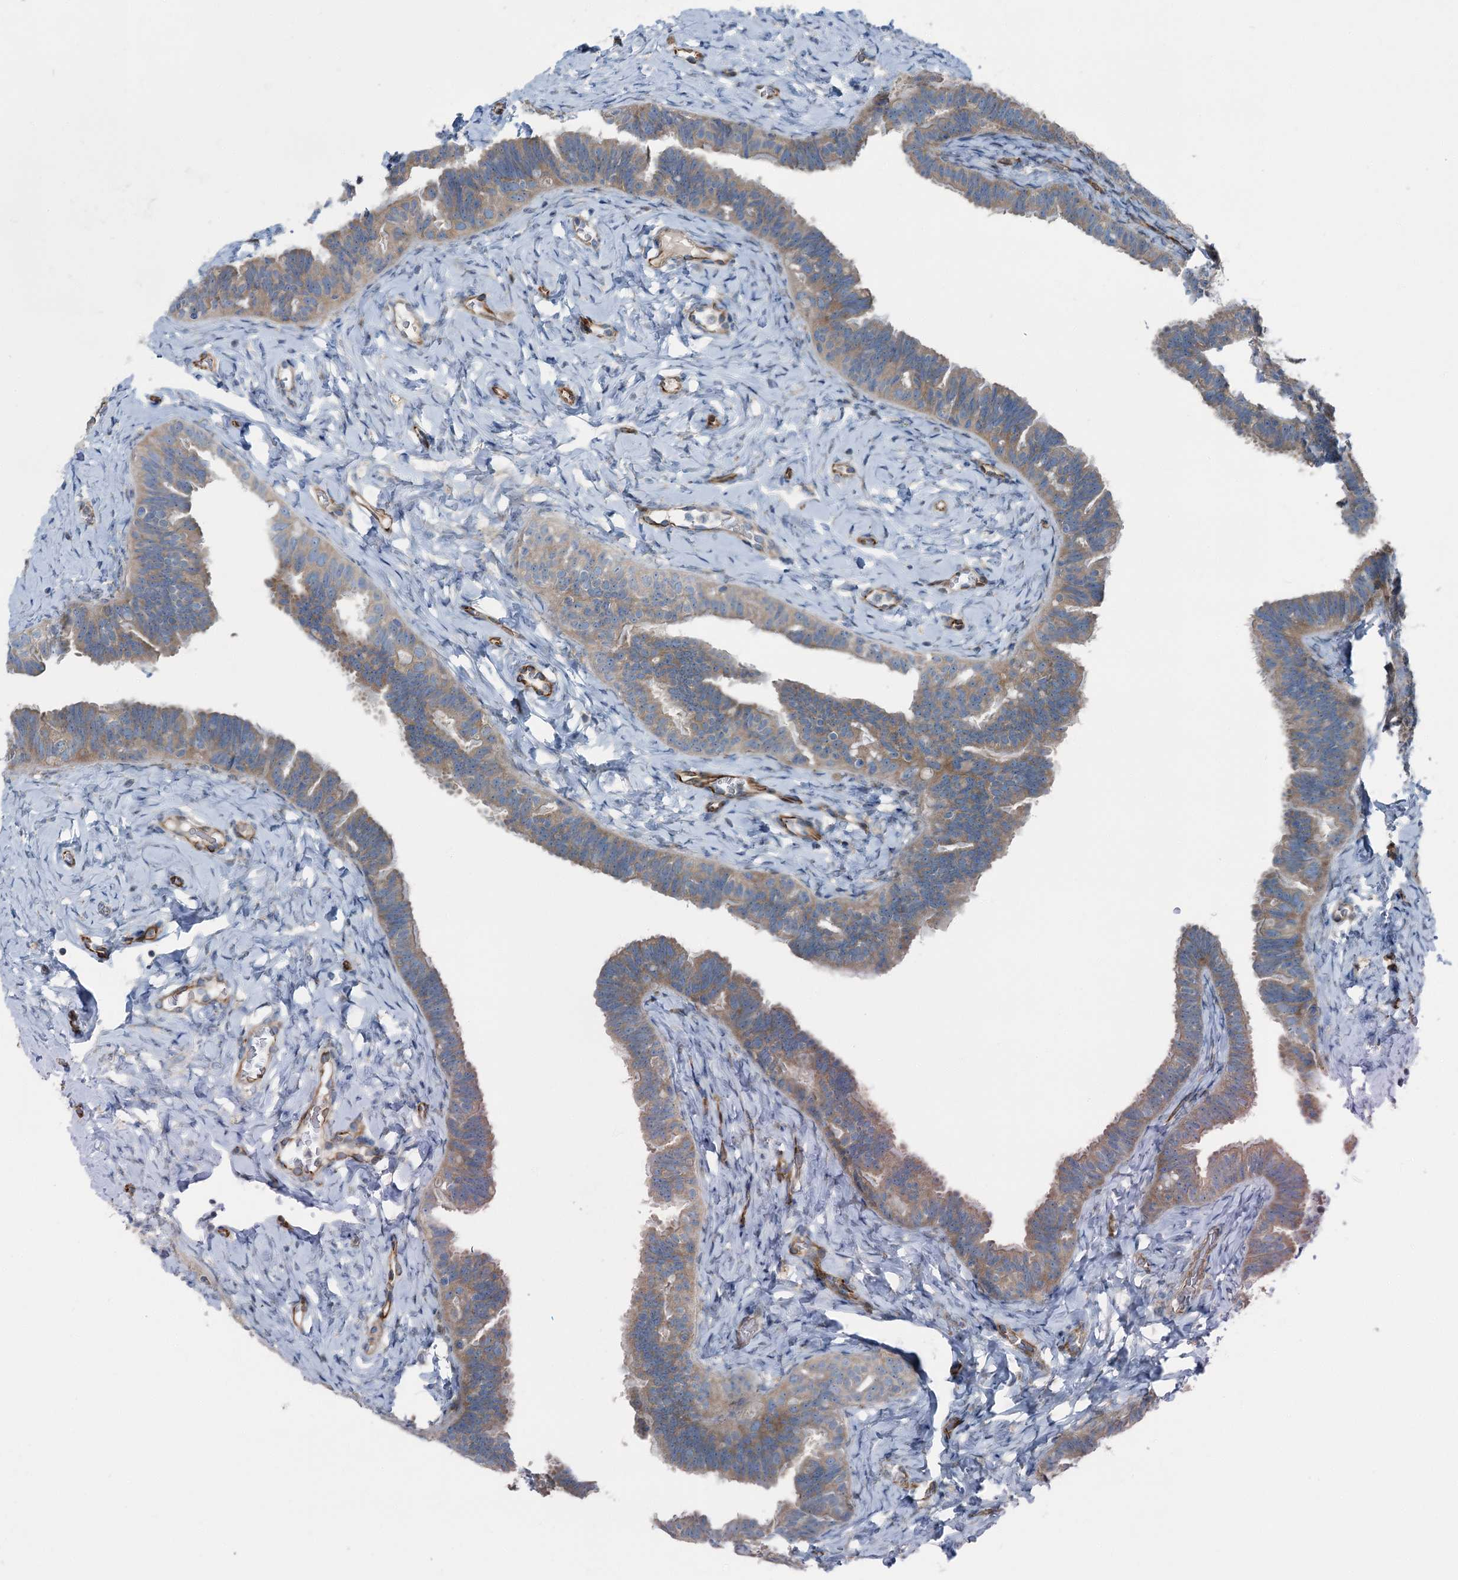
{"staining": {"intensity": "moderate", "quantity": "25%-75%", "location": "cytoplasmic/membranous"}, "tissue": "fallopian tube", "cell_type": "Glandular cells", "image_type": "normal", "snomed": [{"axis": "morphology", "description": "Normal tissue, NOS"}, {"axis": "topography", "description": "Fallopian tube"}], "caption": "A brown stain labels moderate cytoplasmic/membranous positivity of a protein in glandular cells of unremarkable fallopian tube.", "gene": "AXL", "patient": {"sex": "female", "age": 65}}